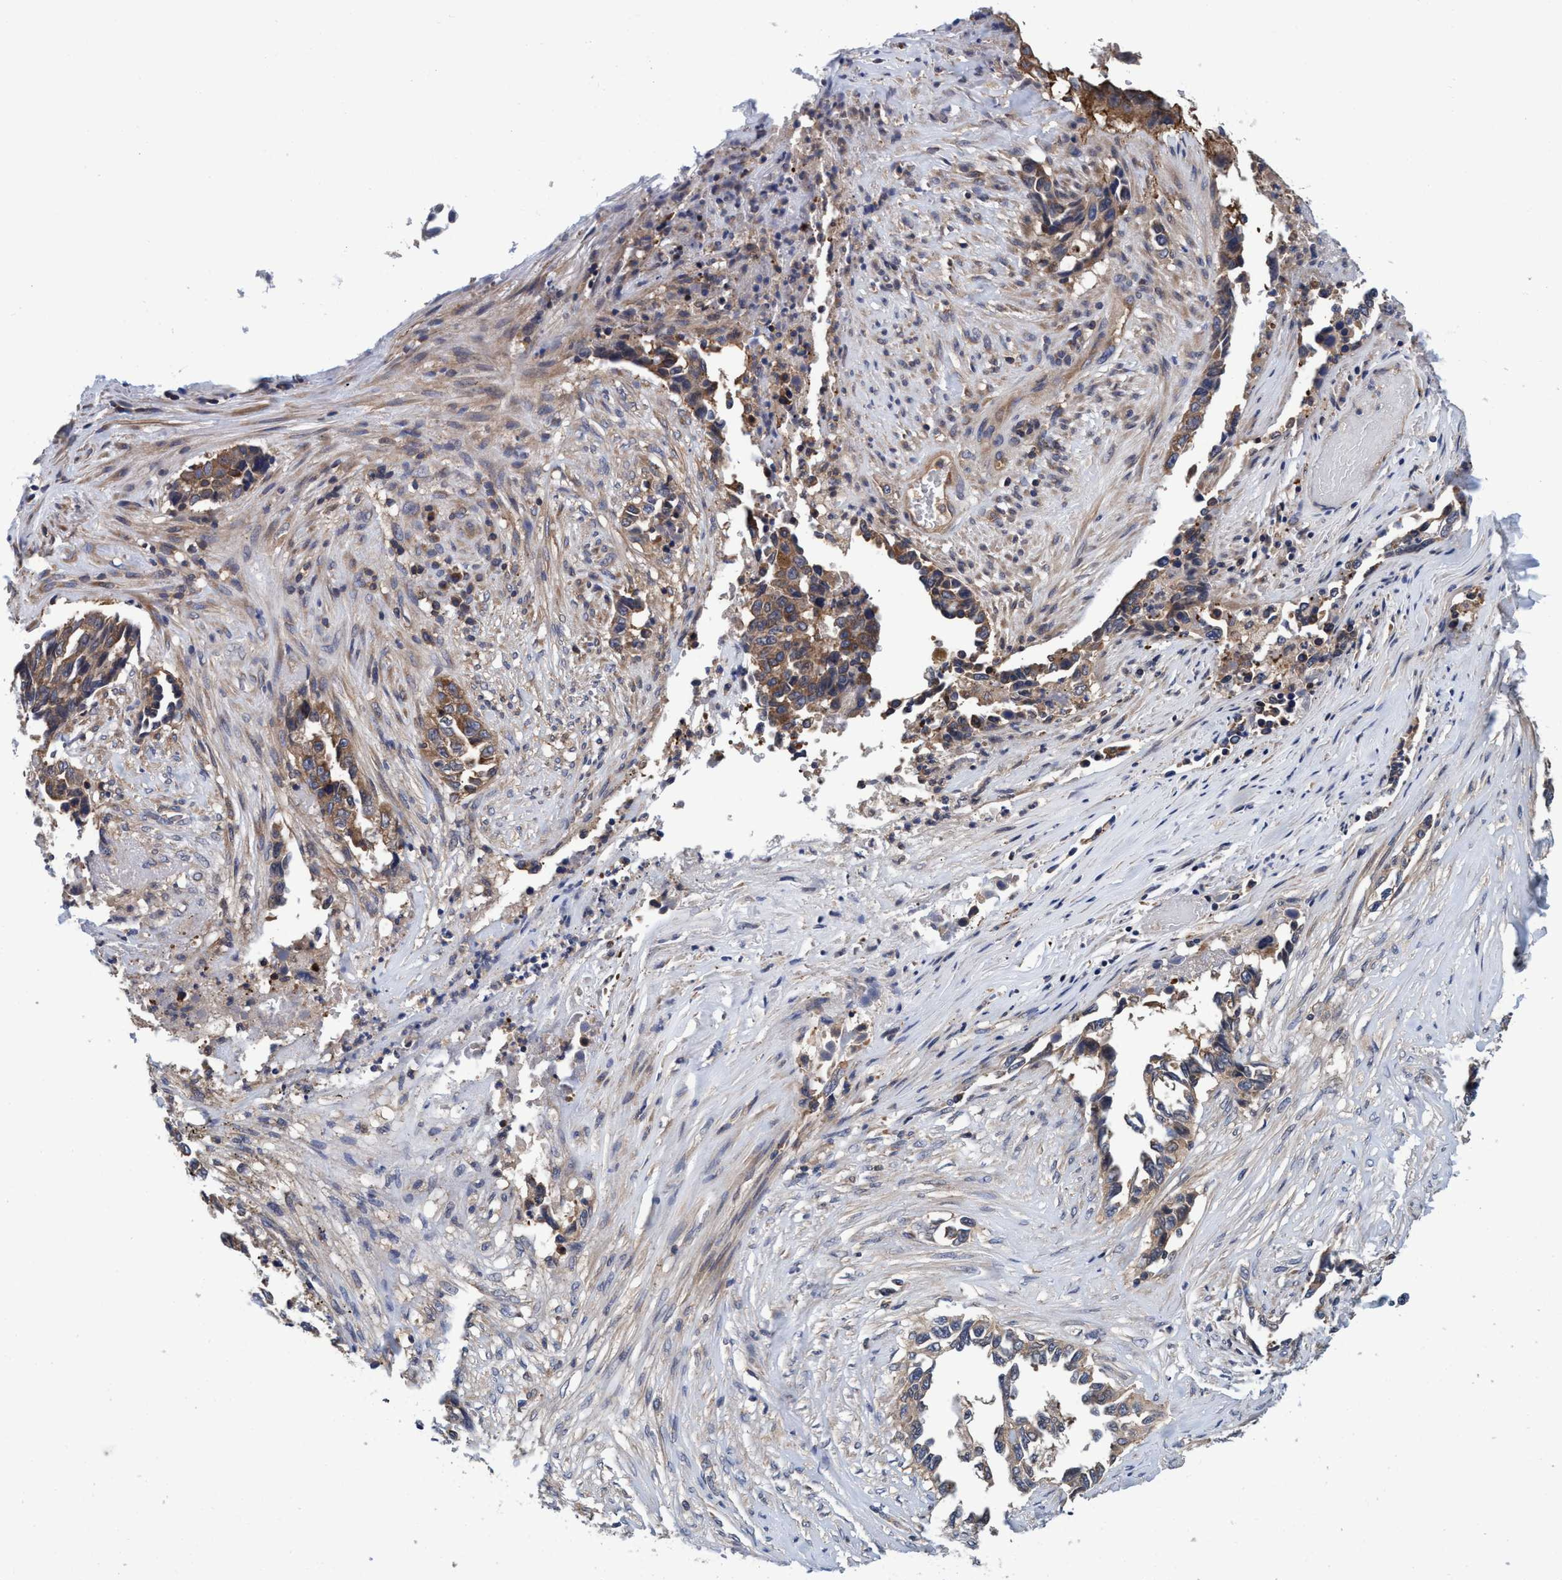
{"staining": {"intensity": "moderate", "quantity": ">75%", "location": "cytoplasmic/membranous"}, "tissue": "lung cancer", "cell_type": "Tumor cells", "image_type": "cancer", "snomed": [{"axis": "morphology", "description": "Adenocarcinoma, NOS"}, {"axis": "topography", "description": "Lung"}], "caption": "Human adenocarcinoma (lung) stained for a protein (brown) shows moderate cytoplasmic/membranous positive staining in approximately >75% of tumor cells.", "gene": "CALCOCO2", "patient": {"sex": "female", "age": 51}}